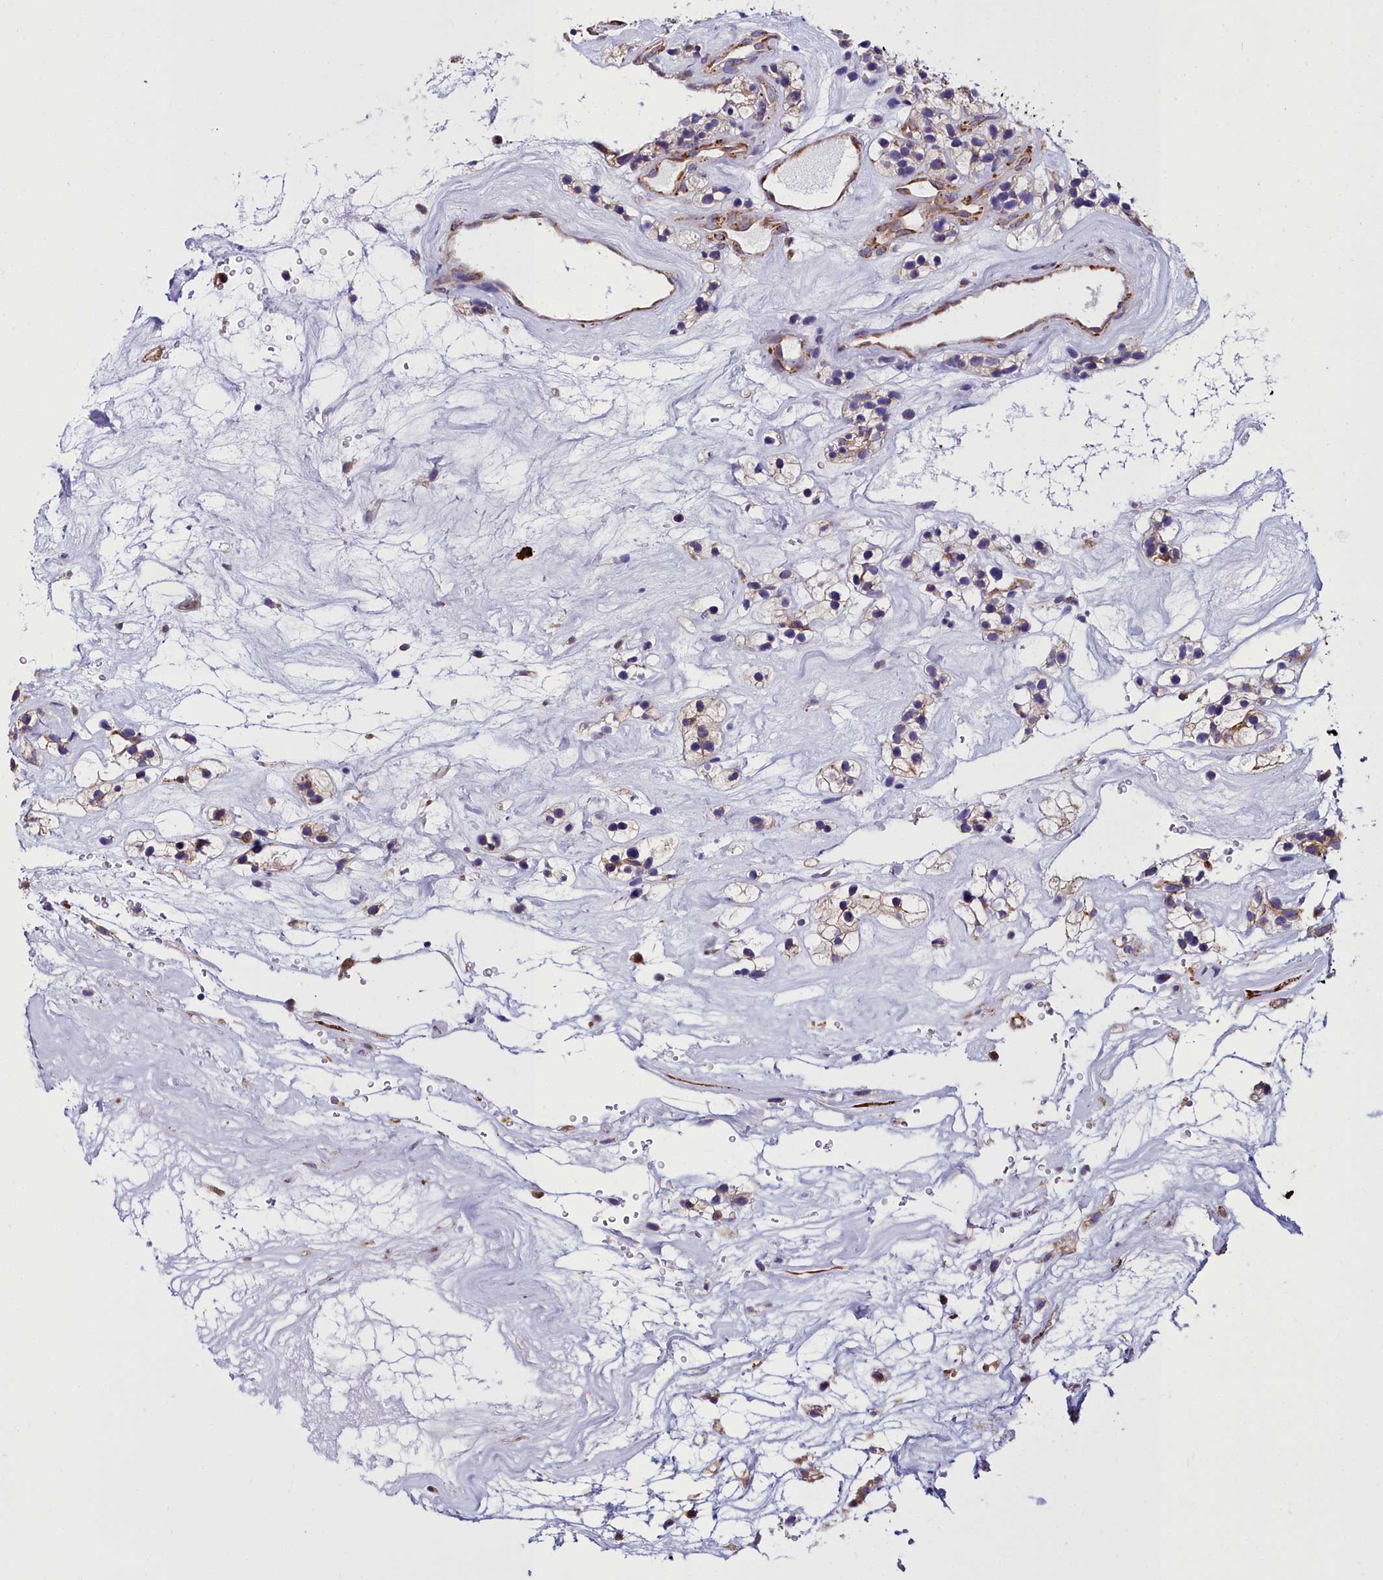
{"staining": {"intensity": "weak", "quantity": "<25%", "location": "cytoplasmic/membranous"}, "tissue": "renal cancer", "cell_type": "Tumor cells", "image_type": "cancer", "snomed": [{"axis": "morphology", "description": "Adenocarcinoma, NOS"}, {"axis": "topography", "description": "Kidney"}], "caption": "The histopathology image exhibits no staining of tumor cells in renal cancer (adenocarcinoma).", "gene": "TXNDC5", "patient": {"sex": "female", "age": 57}}